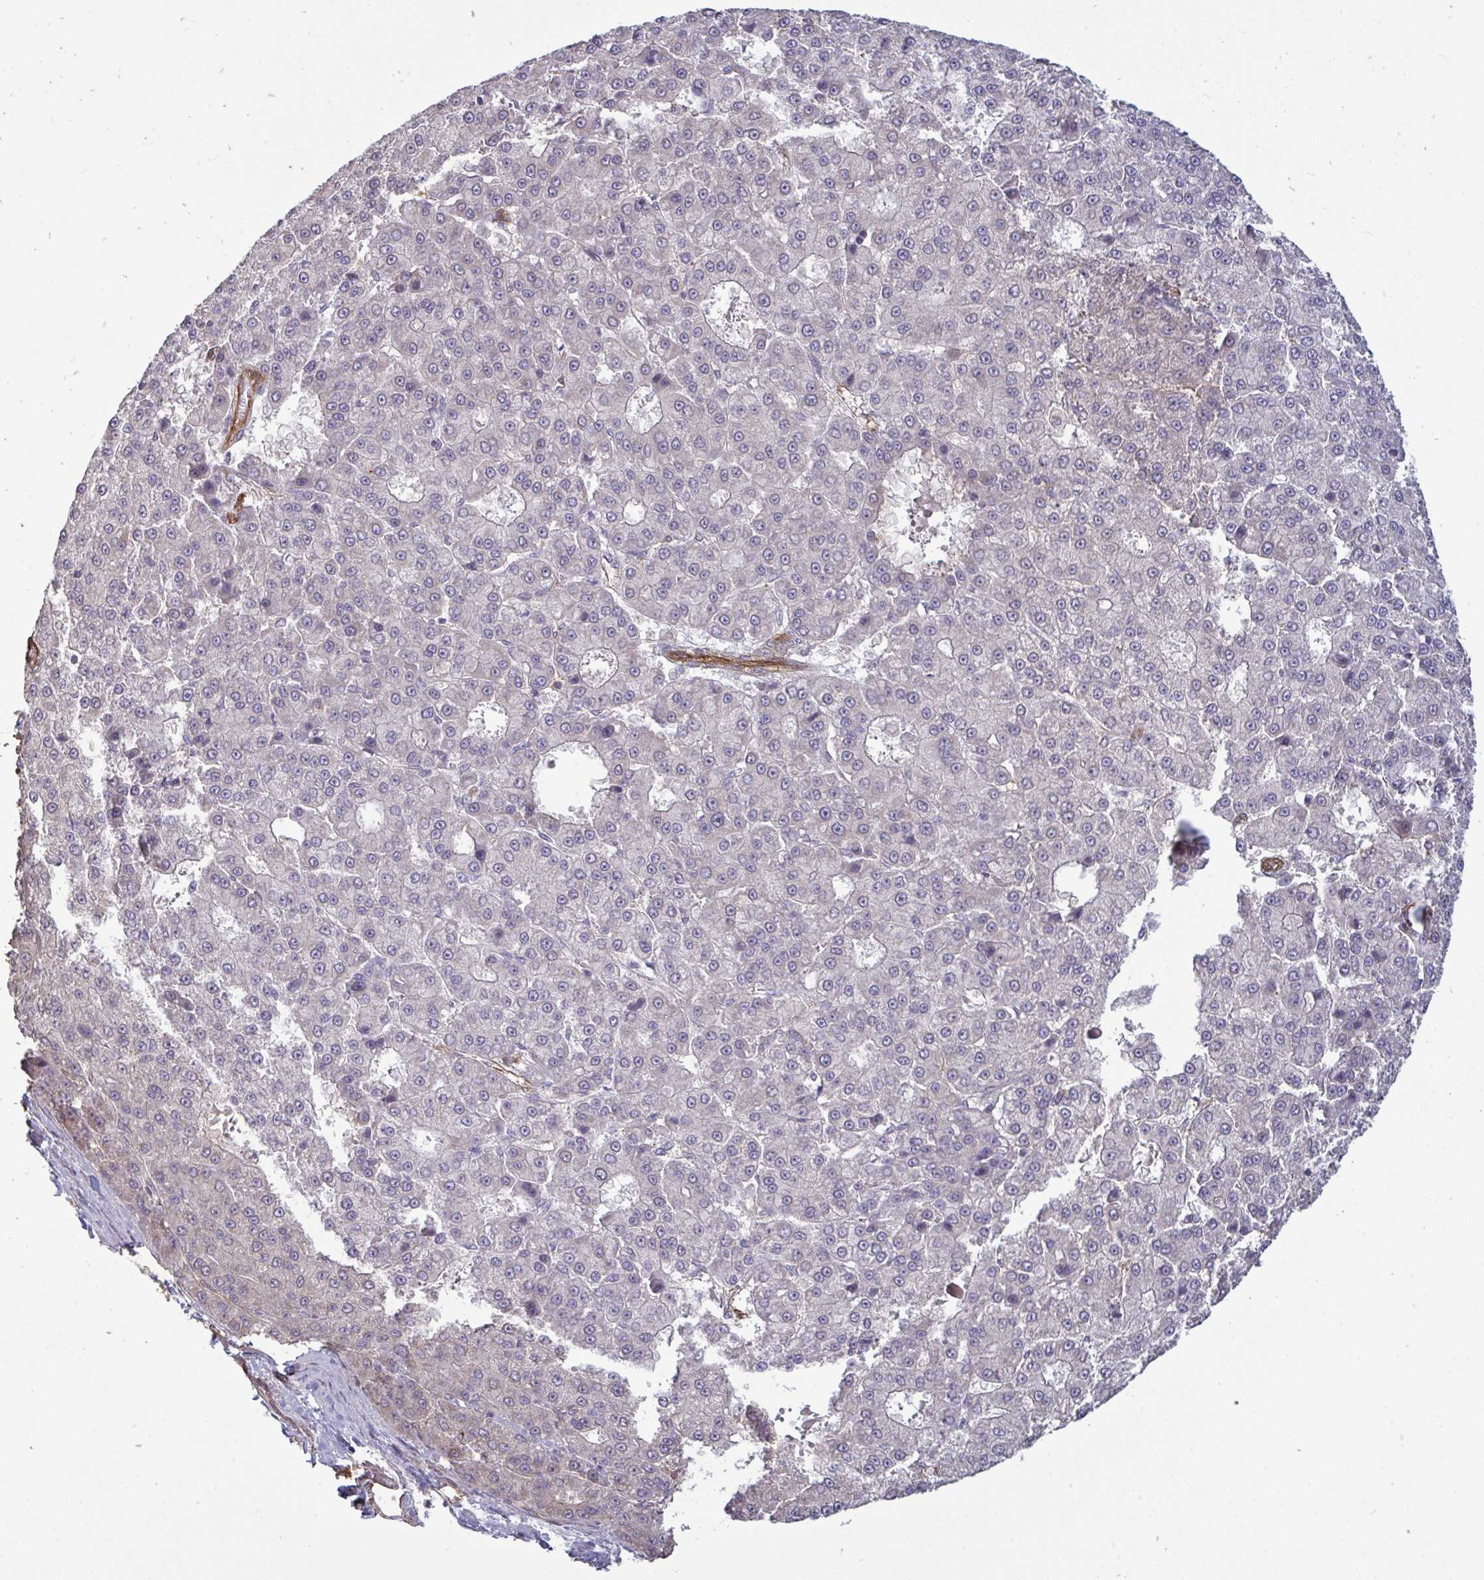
{"staining": {"intensity": "negative", "quantity": "none", "location": "none"}, "tissue": "liver cancer", "cell_type": "Tumor cells", "image_type": "cancer", "snomed": [{"axis": "morphology", "description": "Carcinoma, Hepatocellular, NOS"}, {"axis": "topography", "description": "Liver"}], "caption": "Micrograph shows no significant protein staining in tumor cells of hepatocellular carcinoma (liver). (DAB immunohistochemistry with hematoxylin counter stain).", "gene": "ISCU", "patient": {"sex": "male", "age": 70}}